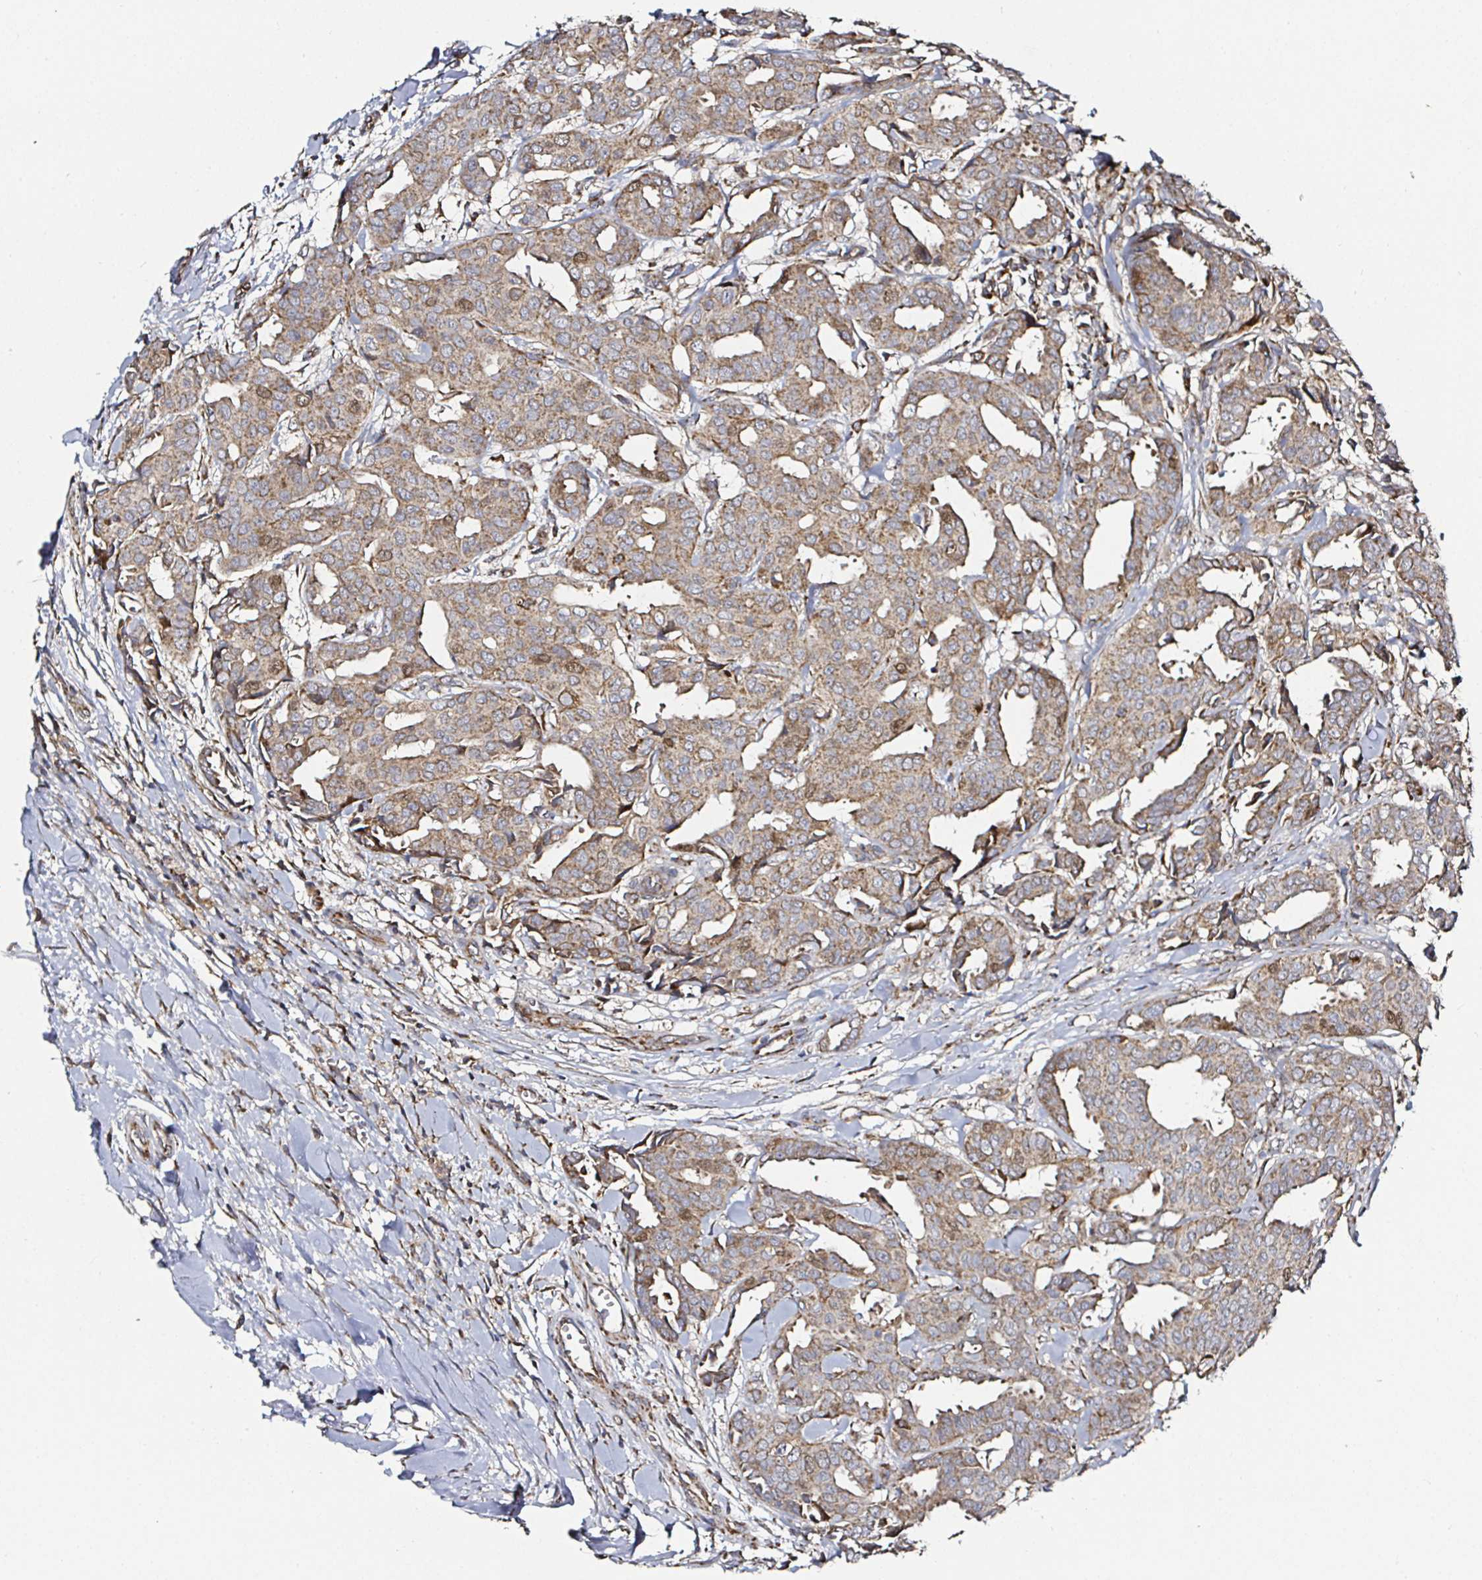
{"staining": {"intensity": "moderate", "quantity": ">75%", "location": "cytoplasmic/membranous"}, "tissue": "breast cancer", "cell_type": "Tumor cells", "image_type": "cancer", "snomed": [{"axis": "morphology", "description": "Duct carcinoma"}, {"axis": "topography", "description": "Breast"}], "caption": "Immunohistochemistry image of neoplastic tissue: human breast invasive ductal carcinoma stained using IHC exhibits medium levels of moderate protein expression localized specifically in the cytoplasmic/membranous of tumor cells, appearing as a cytoplasmic/membranous brown color.", "gene": "ATAD3B", "patient": {"sex": "female", "age": 45}}